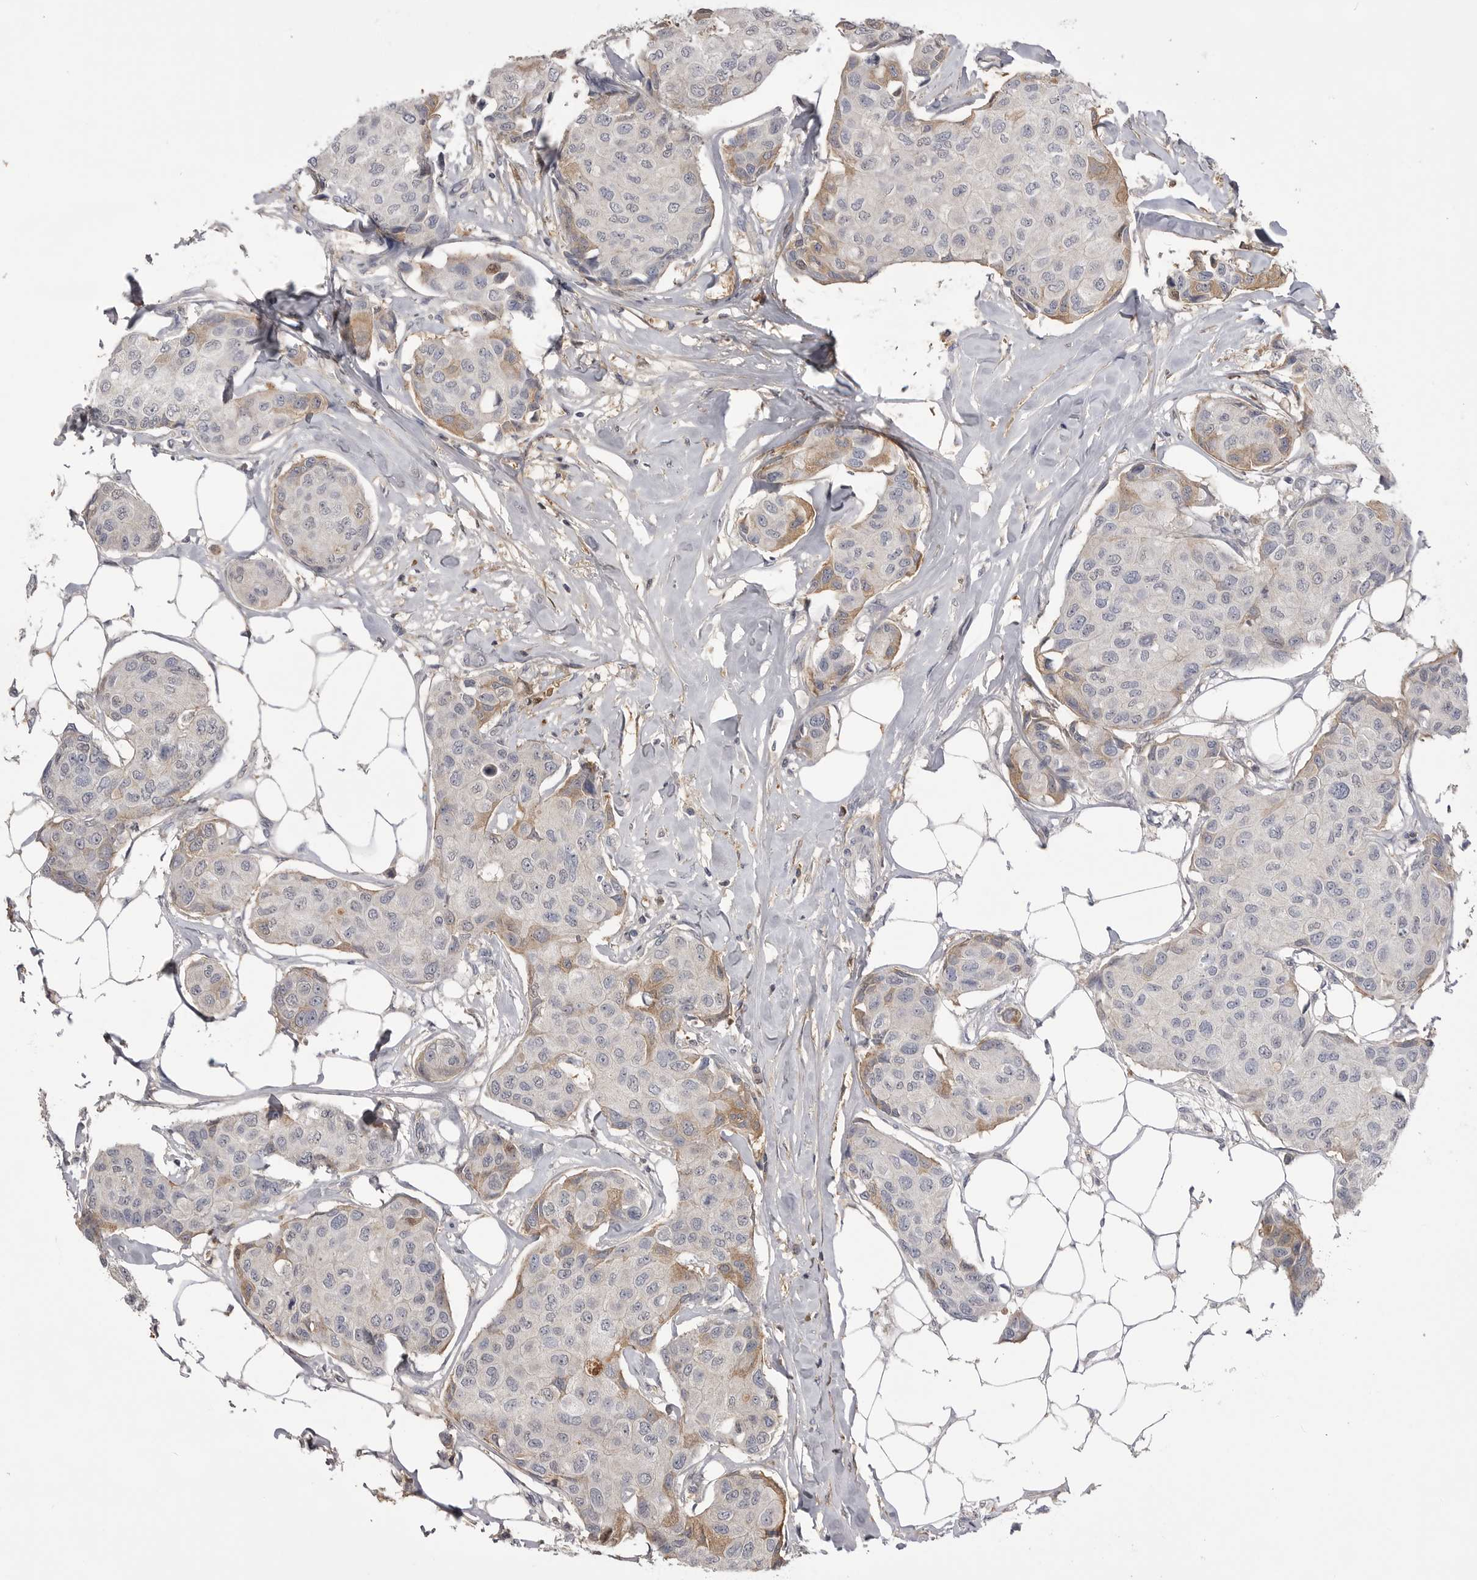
{"staining": {"intensity": "moderate", "quantity": "<25%", "location": "cytoplasmic/membranous"}, "tissue": "breast cancer", "cell_type": "Tumor cells", "image_type": "cancer", "snomed": [{"axis": "morphology", "description": "Duct carcinoma"}, {"axis": "topography", "description": "Breast"}], "caption": "Immunohistochemistry of human breast cancer (infiltrating ductal carcinoma) demonstrates low levels of moderate cytoplasmic/membranous staining in about <25% of tumor cells.", "gene": "AHSG", "patient": {"sex": "female", "age": 80}}